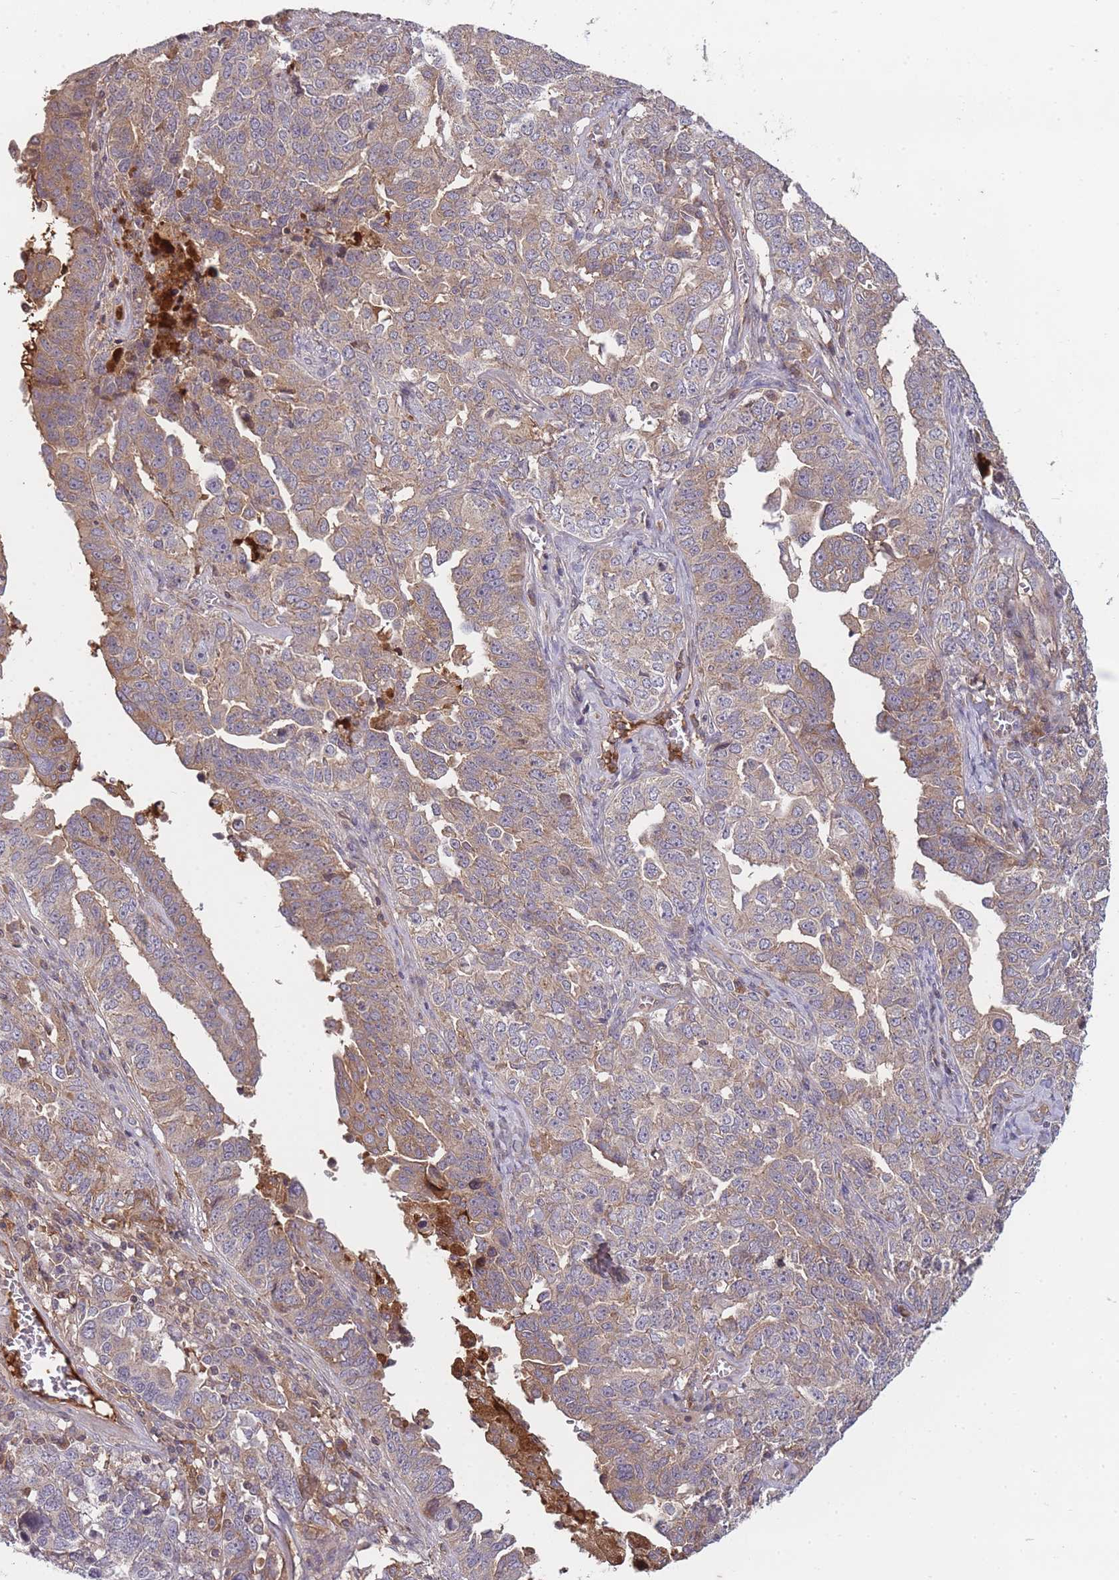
{"staining": {"intensity": "moderate", "quantity": "25%-75%", "location": "cytoplasmic/membranous"}, "tissue": "ovarian cancer", "cell_type": "Tumor cells", "image_type": "cancer", "snomed": [{"axis": "morphology", "description": "Carcinoma, endometroid"}, {"axis": "topography", "description": "Ovary"}], "caption": "Ovarian endometroid carcinoma stained for a protein (brown) demonstrates moderate cytoplasmic/membranous positive staining in approximately 25%-75% of tumor cells.", "gene": "RALGDS", "patient": {"sex": "female", "age": 62}}